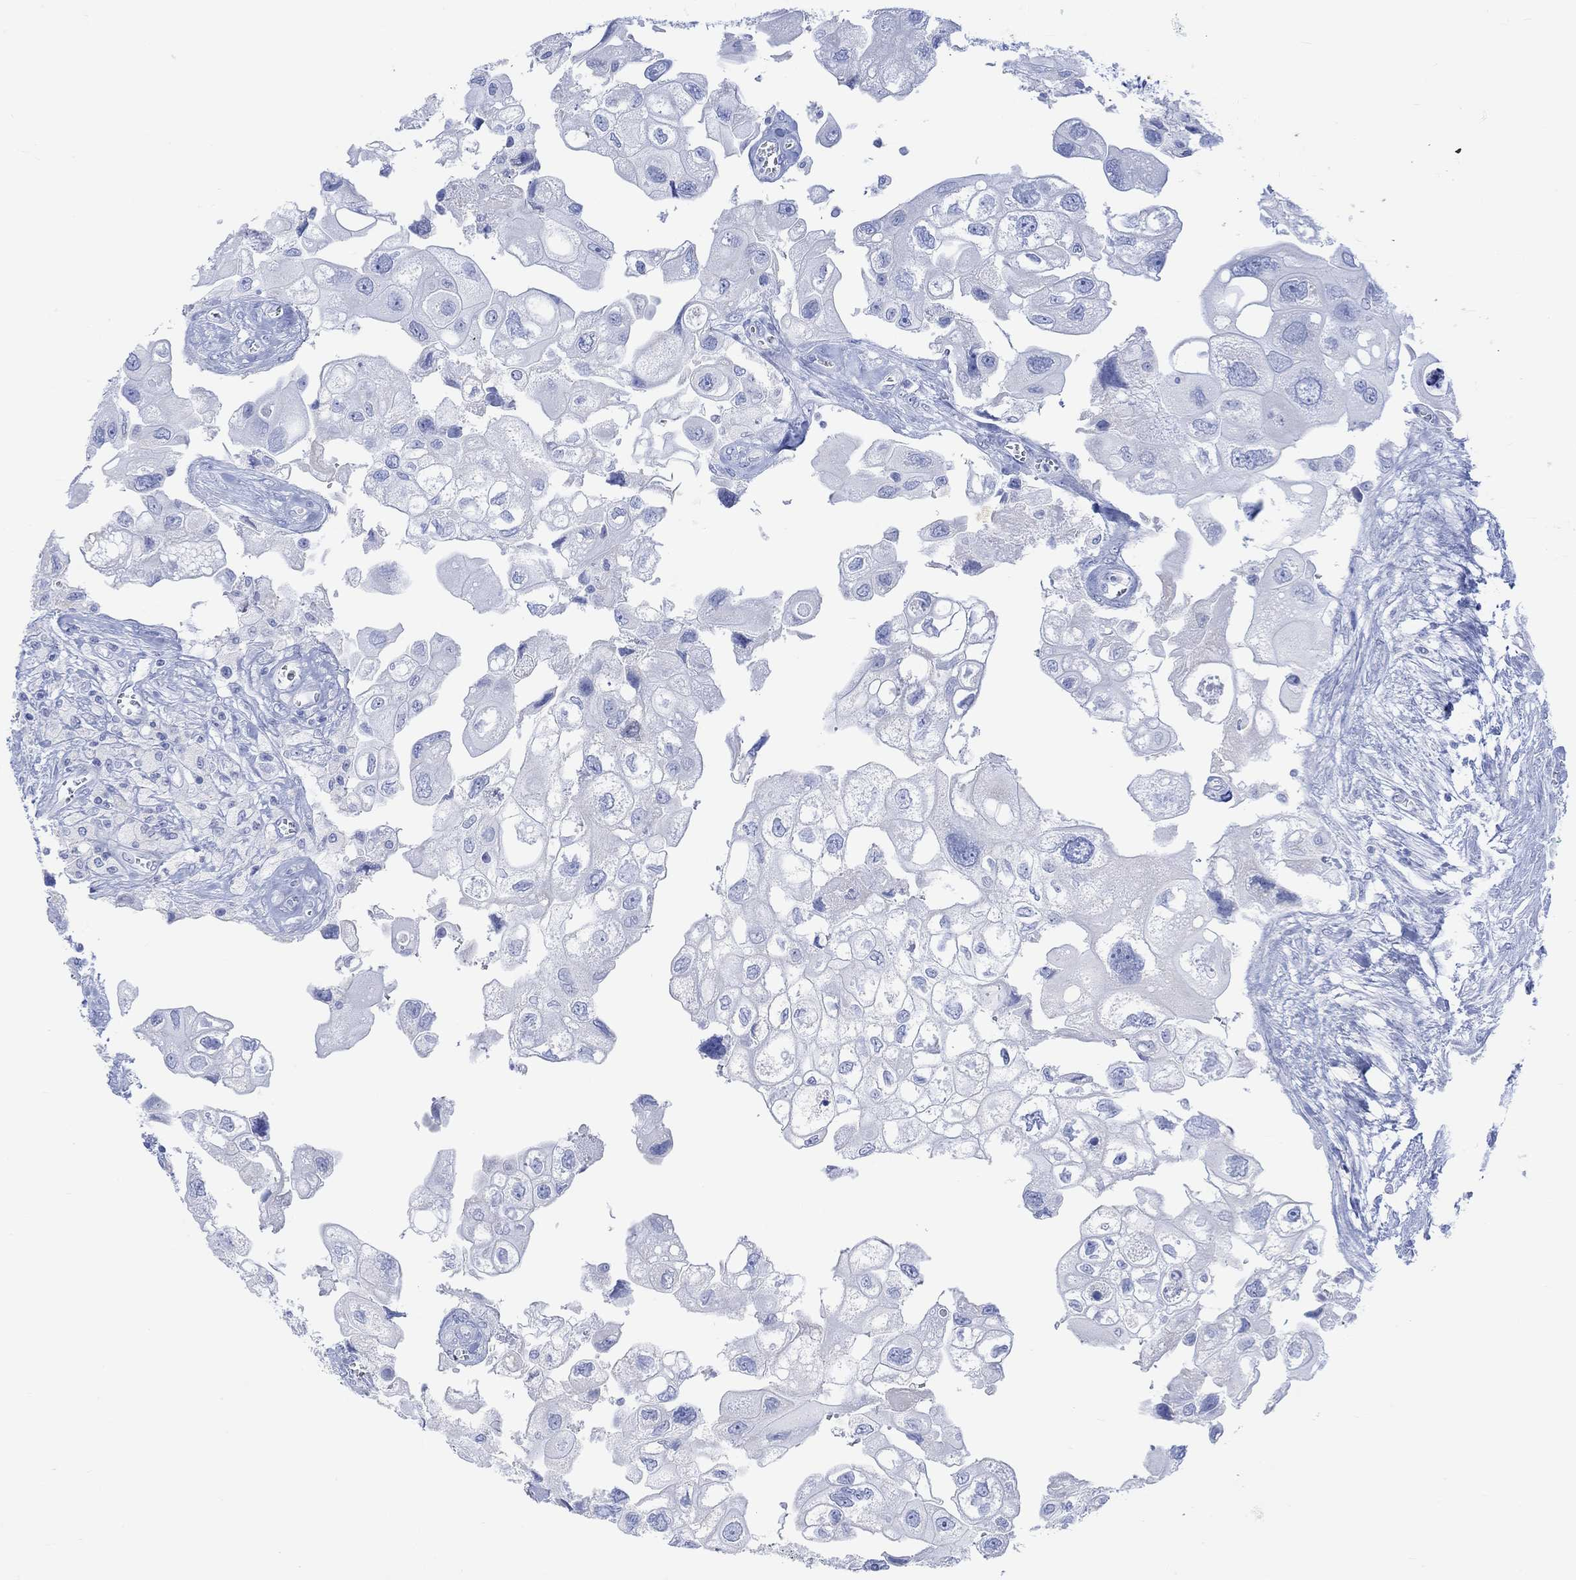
{"staining": {"intensity": "negative", "quantity": "none", "location": "none"}, "tissue": "urothelial cancer", "cell_type": "Tumor cells", "image_type": "cancer", "snomed": [{"axis": "morphology", "description": "Urothelial carcinoma, High grade"}, {"axis": "topography", "description": "Urinary bladder"}], "caption": "Human high-grade urothelial carcinoma stained for a protein using immunohistochemistry exhibits no positivity in tumor cells.", "gene": "CALCA", "patient": {"sex": "male", "age": 59}}